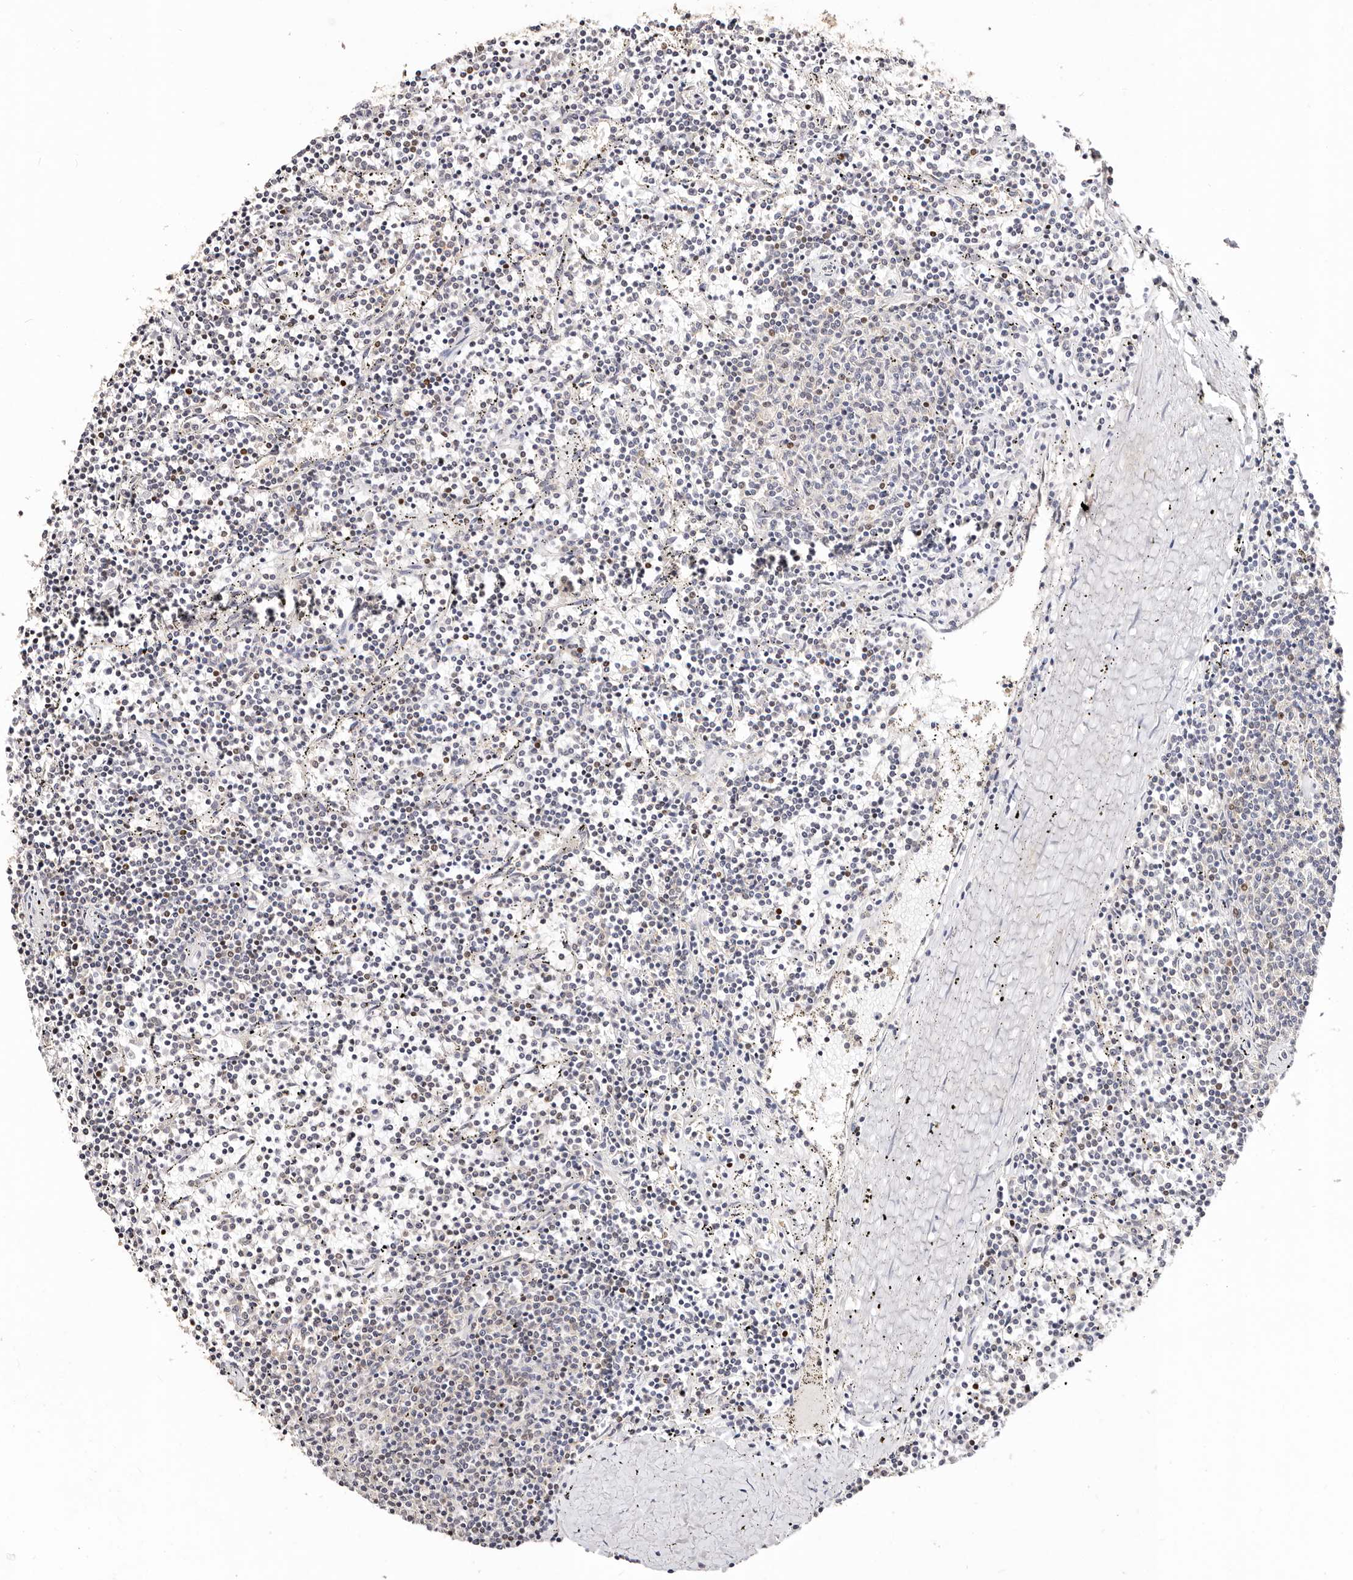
{"staining": {"intensity": "negative", "quantity": "none", "location": "none"}, "tissue": "lymphoma", "cell_type": "Tumor cells", "image_type": "cancer", "snomed": [{"axis": "morphology", "description": "Malignant lymphoma, non-Hodgkin's type, Low grade"}, {"axis": "topography", "description": "Spleen"}], "caption": "This is an immunohistochemistry photomicrograph of malignant lymphoma, non-Hodgkin's type (low-grade). There is no positivity in tumor cells.", "gene": "IQGAP3", "patient": {"sex": "female", "age": 50}}